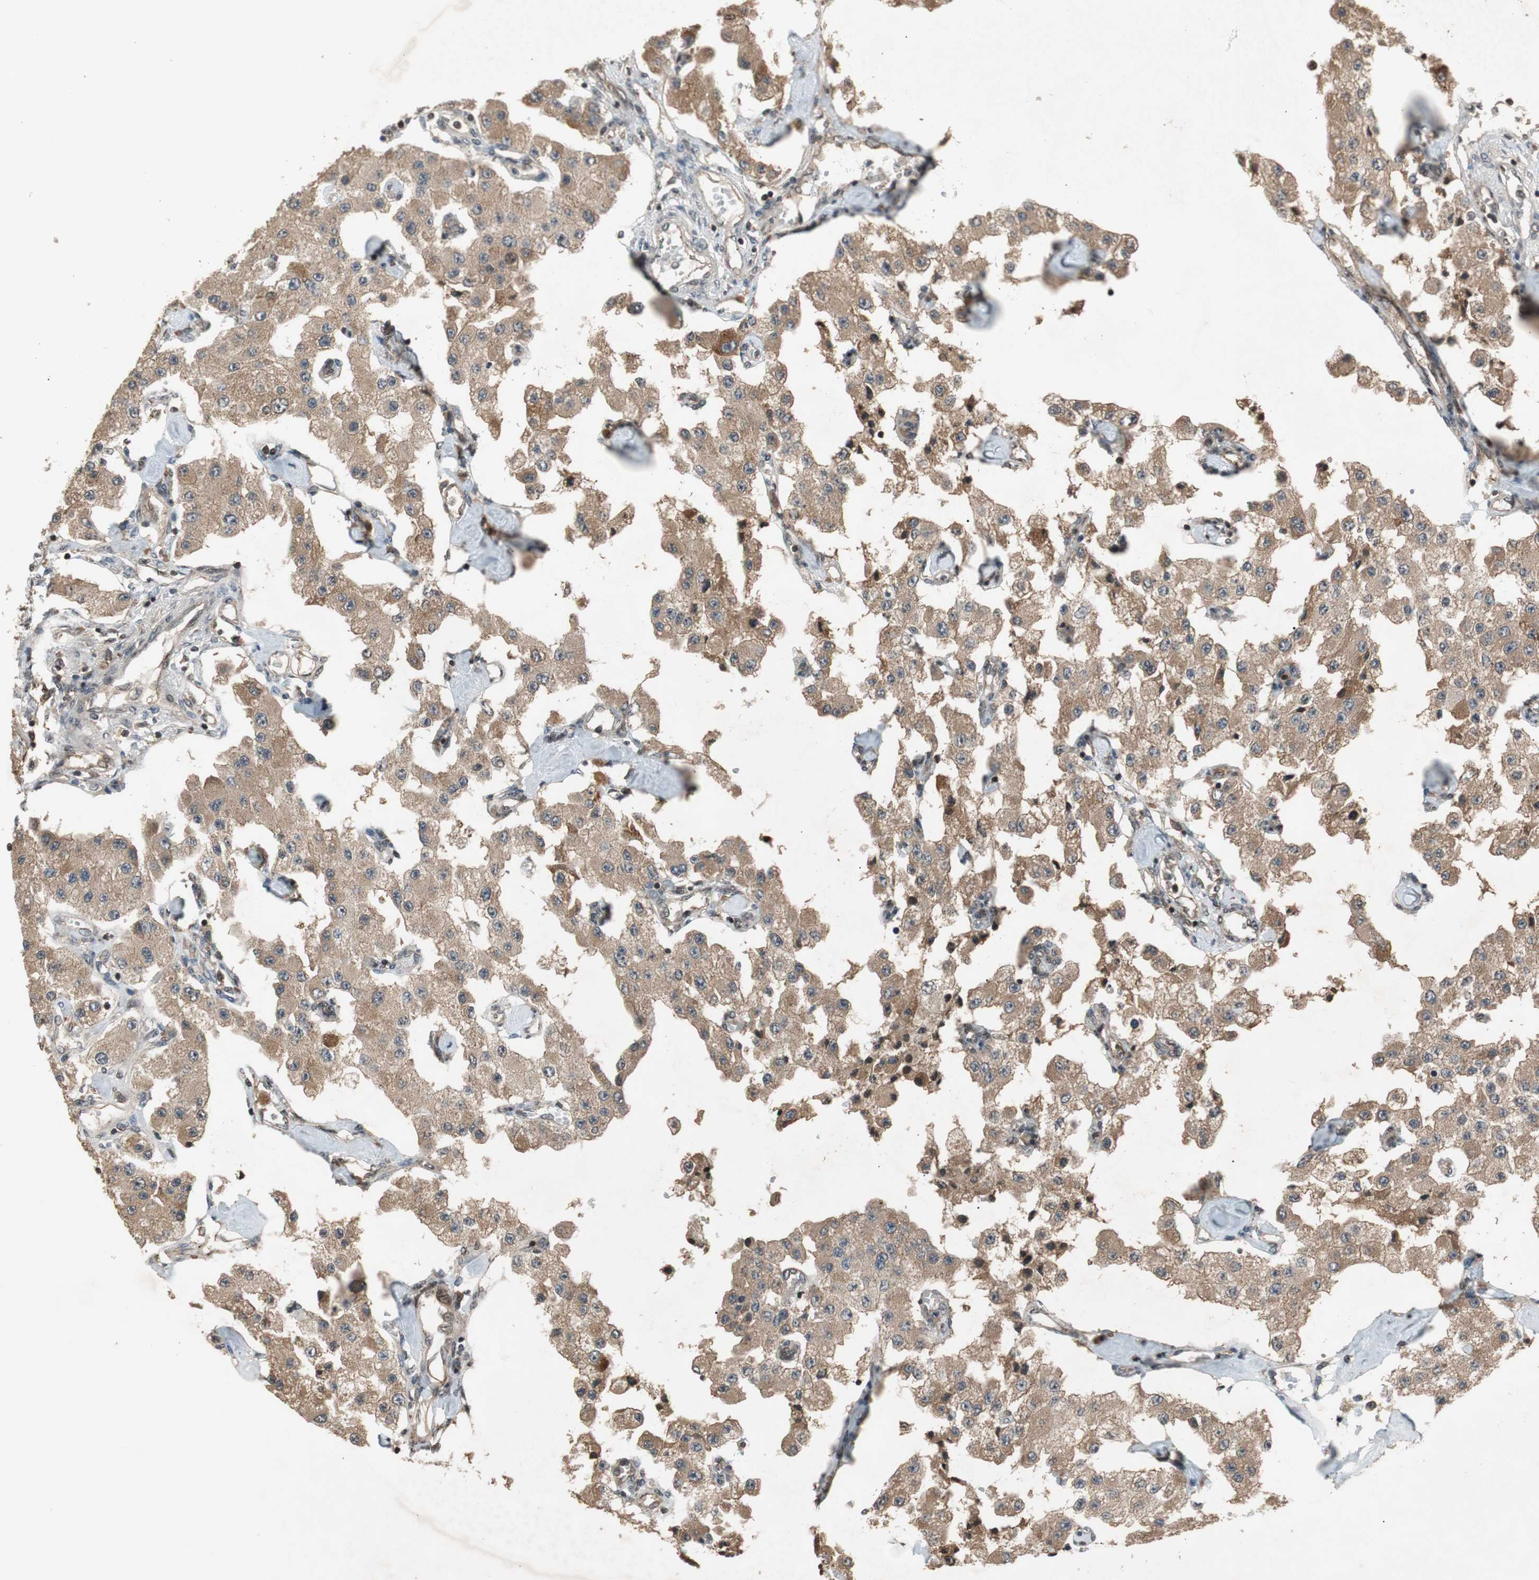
{"staining": {"intensity": "moderate", "quantity": ">75%", "location": "cytoplasmic/membranous"}, "tissue": "carcinoid", "cell_type": "Tumor cells", "image_type": "cancer", "snomed": [{"axis": "morphology", "description": "Carcinoid, malignant, NOS"}, {"axis": "topography", "description": "Pancreas"}], "caption": "Carcinoid tissue demonstrates moderate cytoplasmic/membranous staining in about >75% of tumor cells", "gene": "TMEM230", "patient": {"sex": "male", "age": 41}}